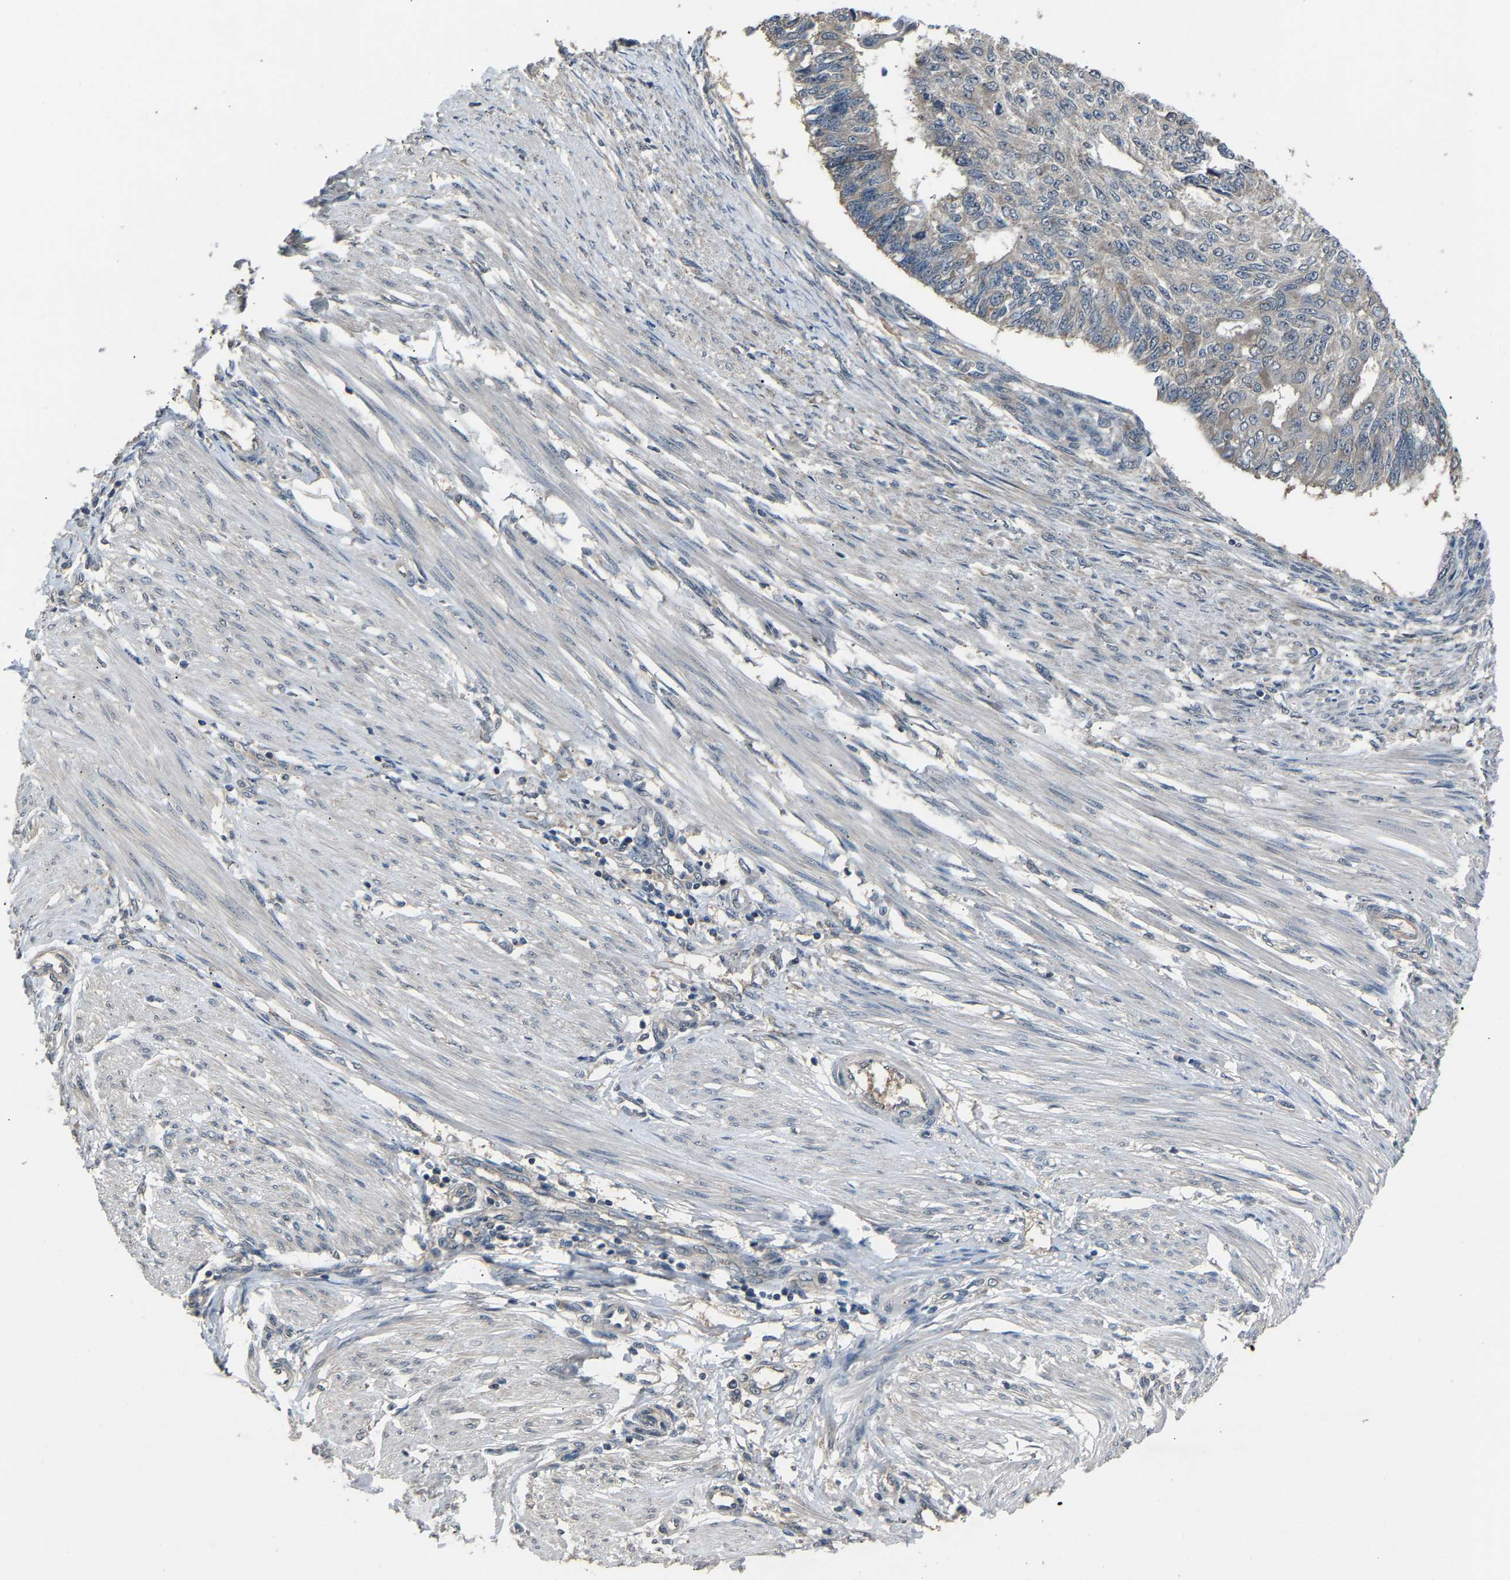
{"staining": {"intensity": "weak", "quantity": "<25%", "location": "cytoplasmic/membranous"}, "tissue": "endometrial cancer", "cell_type": "Tumor cells", "image_type": "cancer", "snomed": [{"axis": "morphology", "description": "Adenocarcinoma, NOS"}, {"axis": "topography", "description": "Endometrium"}], "caption": "High magnification brightfield microscopy of endometrial cancer (adenocarcinoma) stained with DAB (brown) and counterstained with hematoxylin (blue): tumor cells show no significant expression. (Brightfield microscopy of DAB (3,3'-diaminobenzidine) IHC at high magnification).", "gene": "ABCC9", "patient": {"sex": "female", "age": 32}}